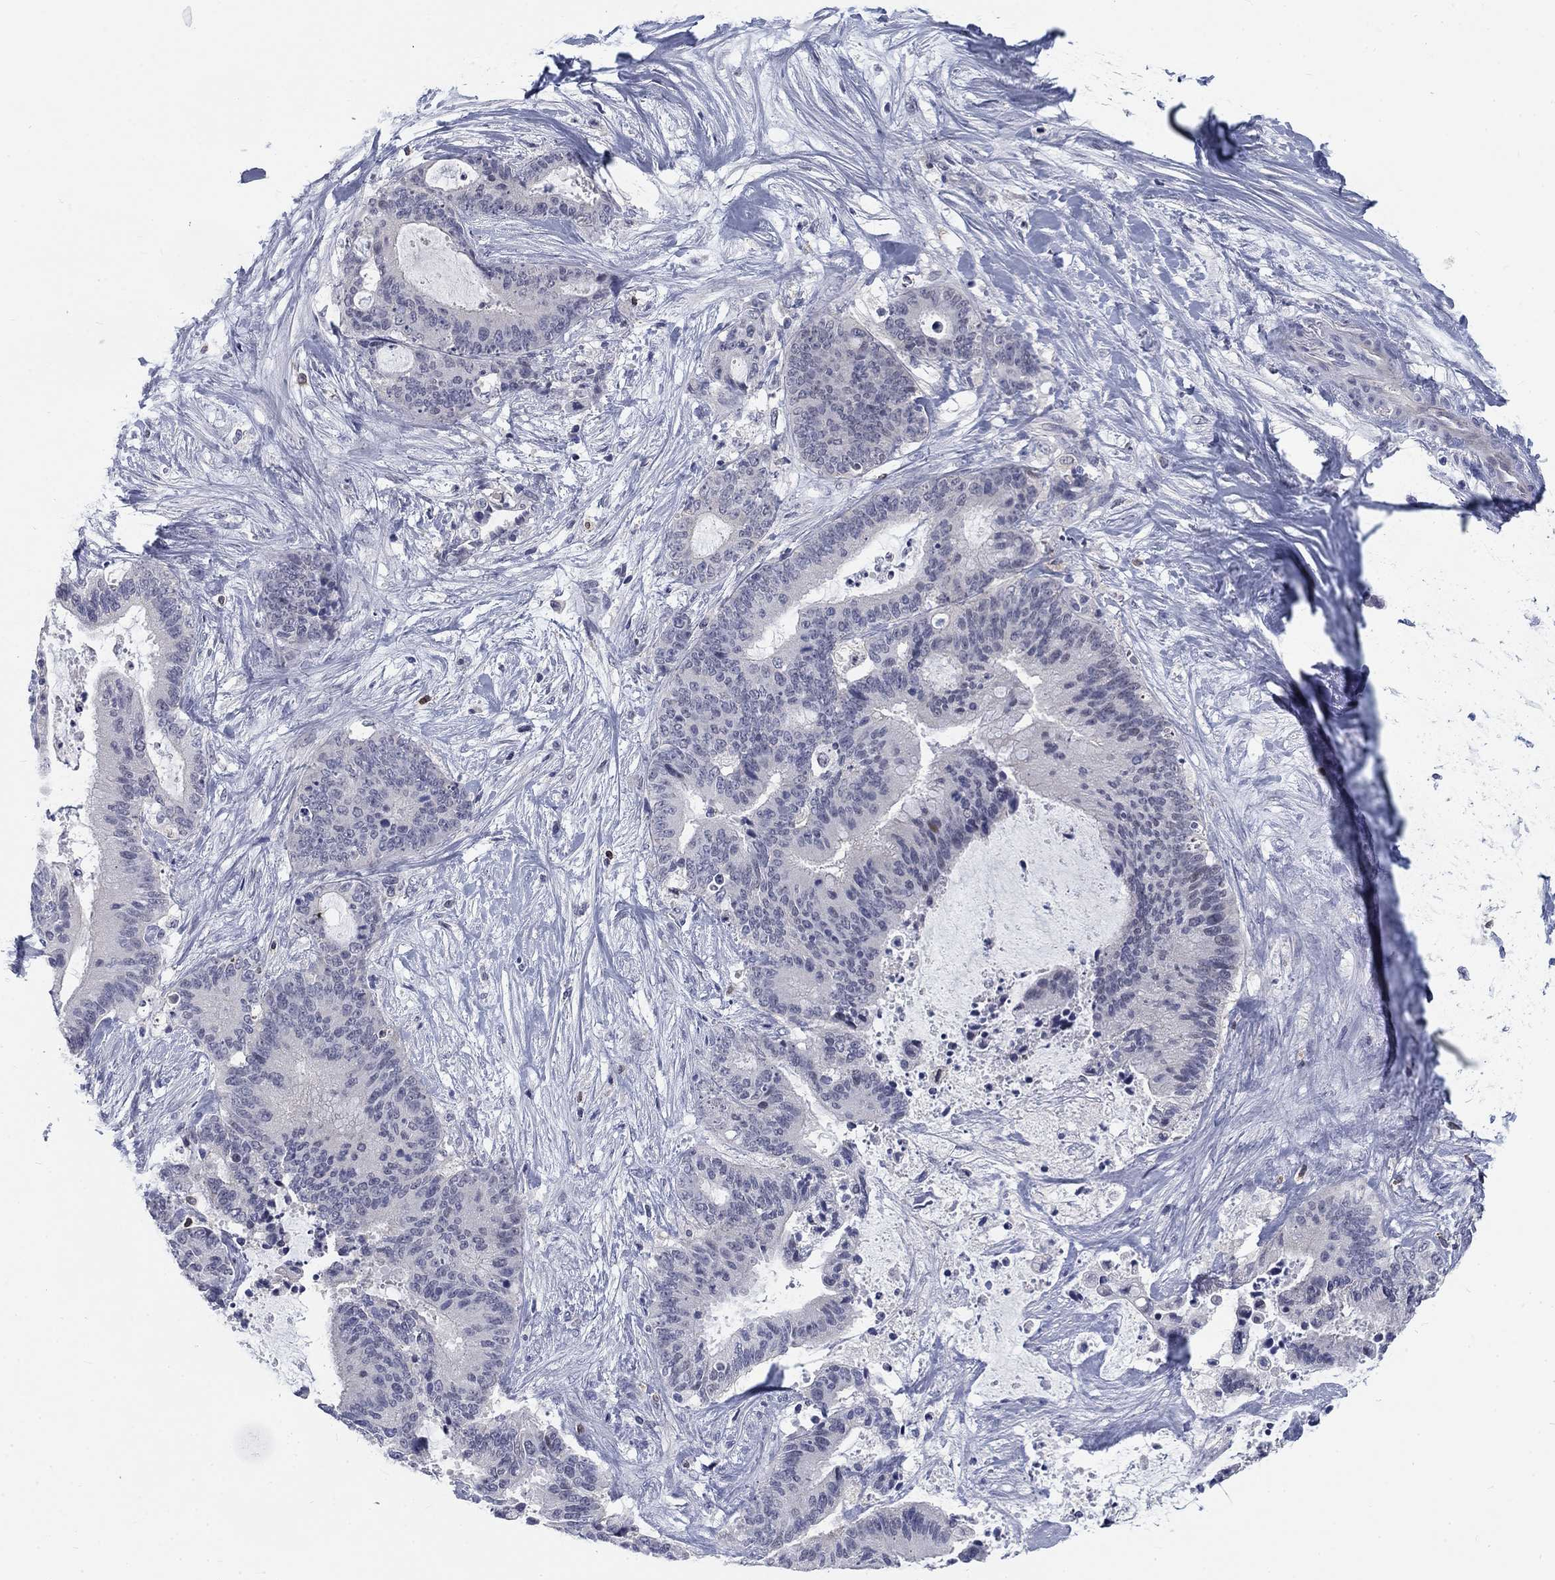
{"staining": {"intensity": "negative", "quantity": "none", "location": "none"}, "tissue": "liver cancer", "cell_type": "Tumor cells", "image_type": "cancer", "snomed": [{"axis": "morphology", "description": "Cholangiocarcinoma"}, {"axis": "topography", "description": "Liver"}], "caption": "Liver cancer was stained to show a protein in brown. There is no significant expression in tumor cells.", "gene": "PHKA1", "patient": {"sex": "female", "age": 73}}